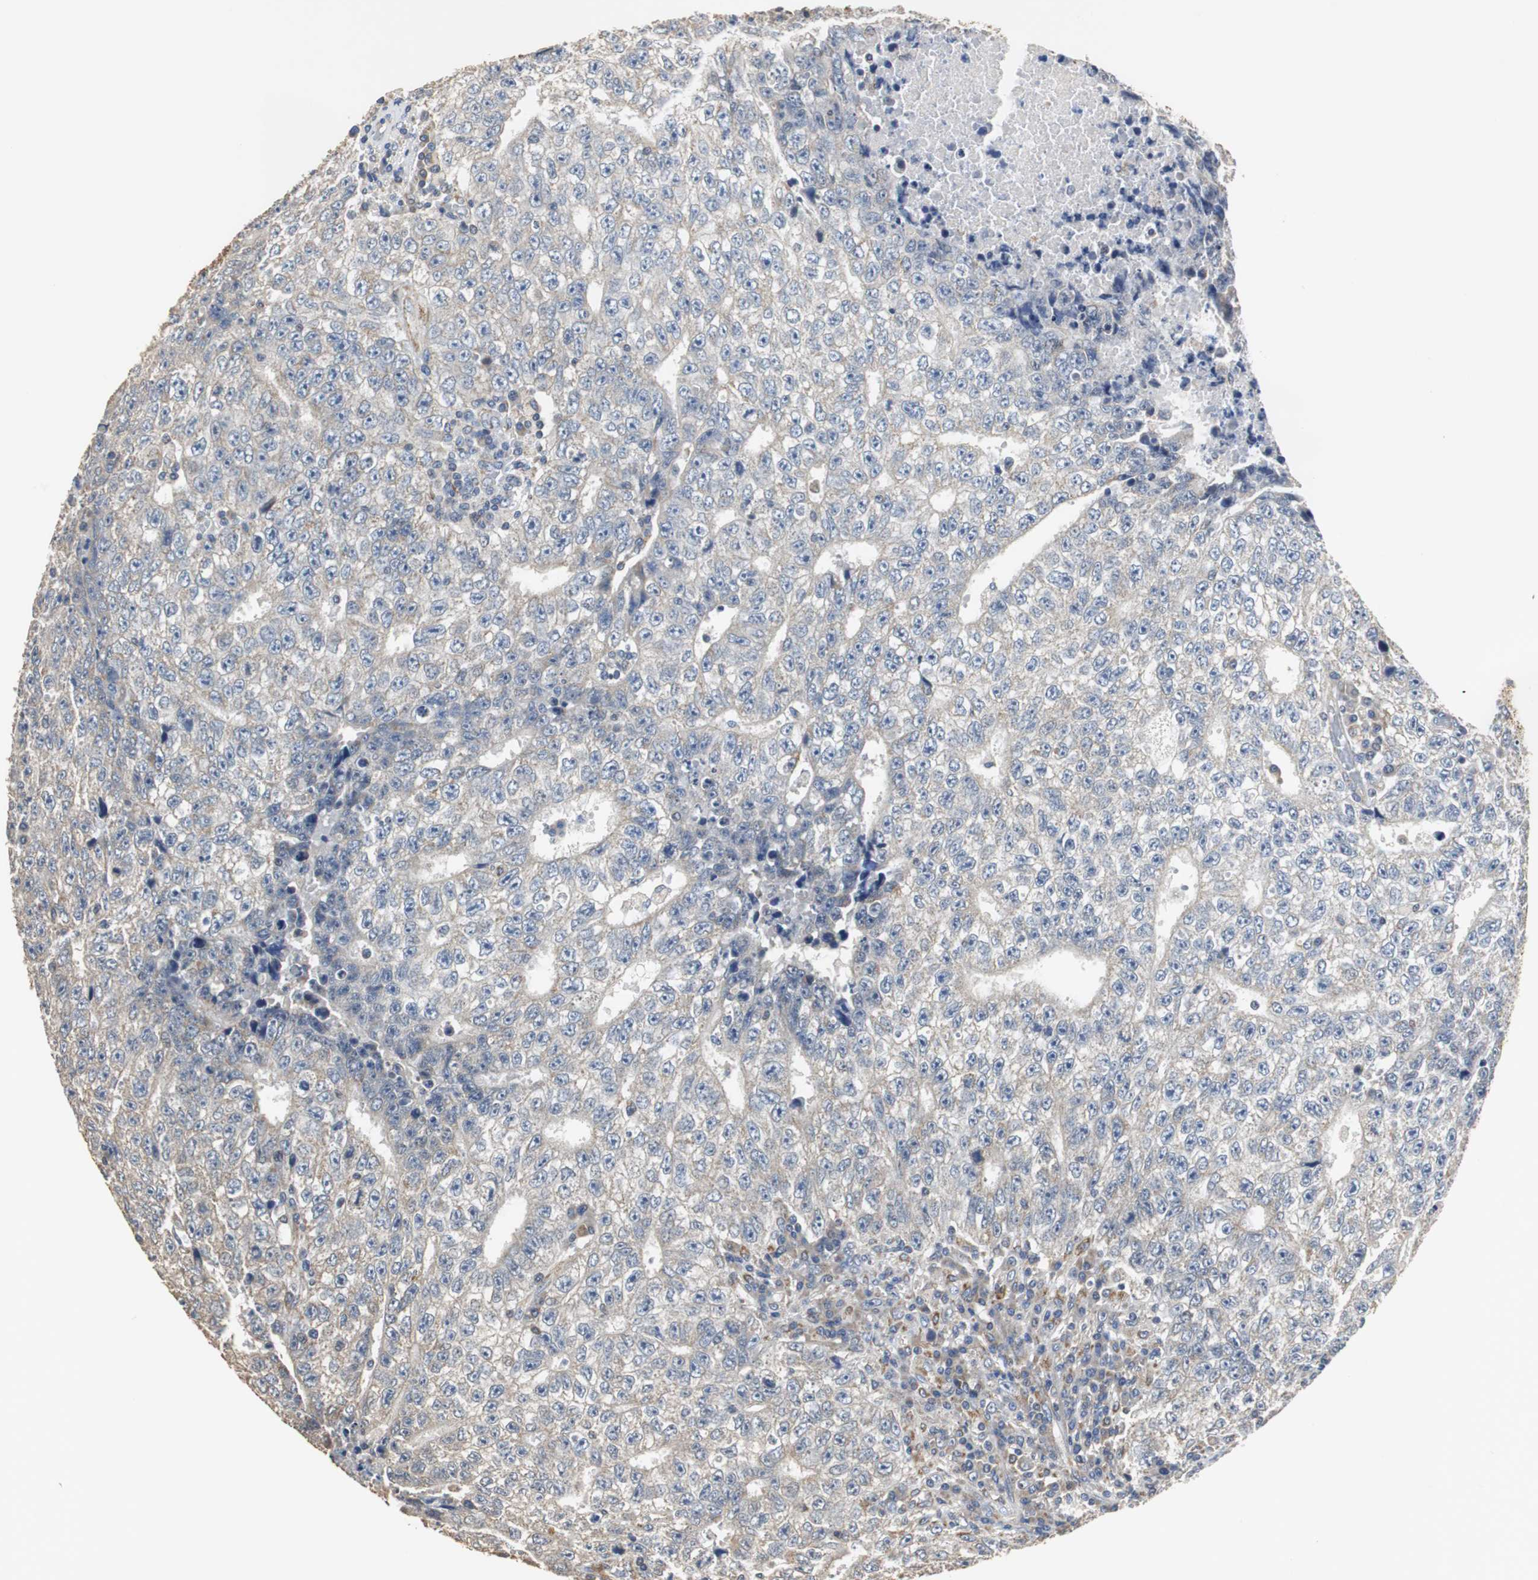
{"staining": {"intensity": "negative", "quantity": "none", "location": "none"}, "tissue": "testis cancer", "cell_type": "Tumor cells", "image_type": "cancer", "snomed": [{"axis": "morphology", "description": "Necrosis, NOS"}, {"axis": "morphology", "description": "Carcinoma, Embryonal, NOS"}, {"axis": "topography", "description": "Testis"}], "caption": "IHC photomicrograph of neoplastic tissue: embryonal carcinoma (testis) stained with DAB (3,3'-diaminobenzidine) shows no significant protein staining in tumor cells. (DAB (3,3'-diaminobenzidine) IHC, high magnification).", "gene": "HMGCL", "patient": {"sex": "male", "age": 19}}